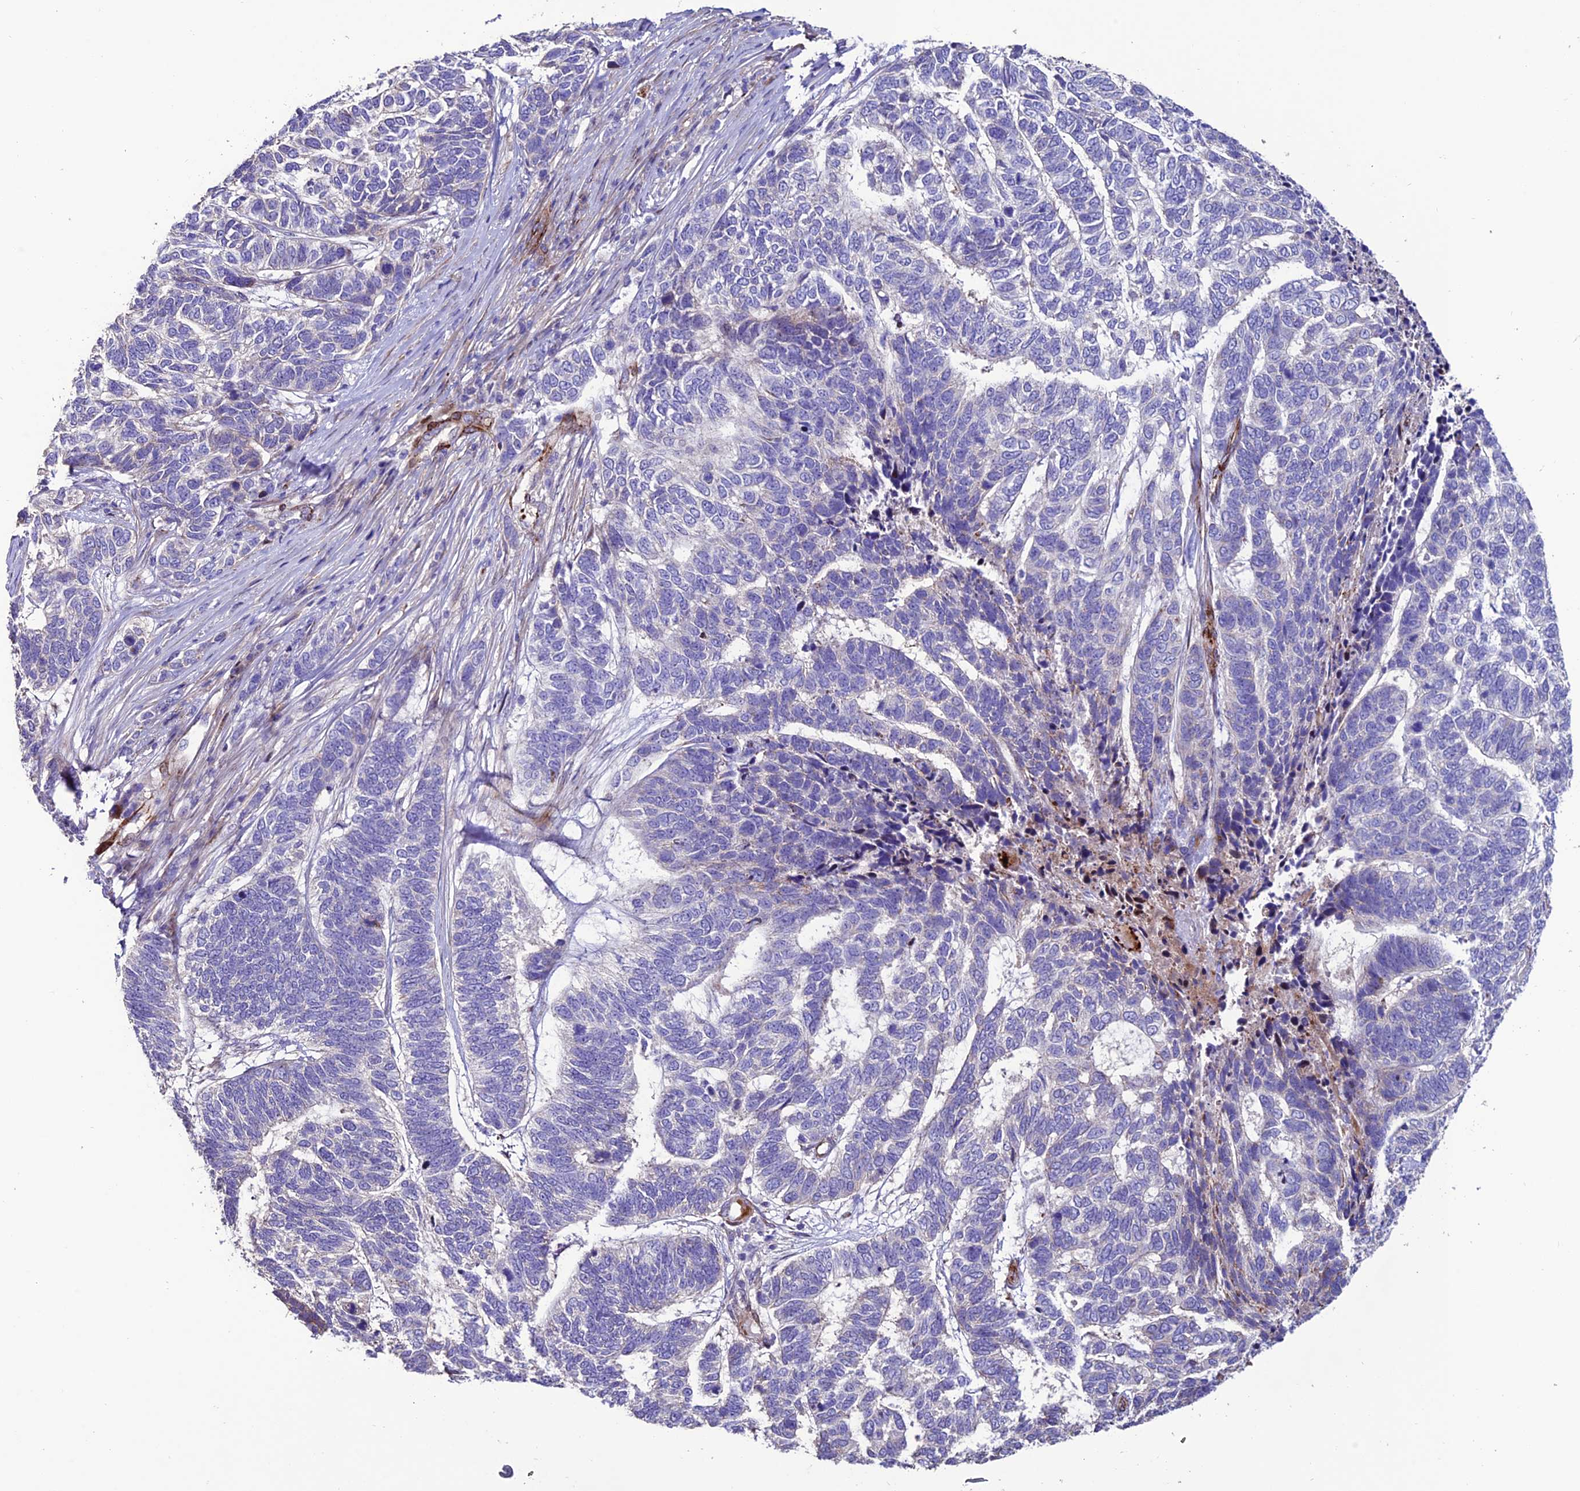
{"staining": {"intensity": "negative", "quantity": "none", "location": "none"}, "tissue": "skin cancer", "cell_type": "Tumor cells", "image_type": "cancer", "snomed": [{"axis": "morphology", "description": "Basal cell carcinoma"}, {"axis": "topography", "description": "Skin"}], "caption": "The micrograph shows no staining of tumor cells in skin cancer (basal cell carcinoma).", "gene": "REX1BD", "patient": {"sex": "female", "age": 65}}